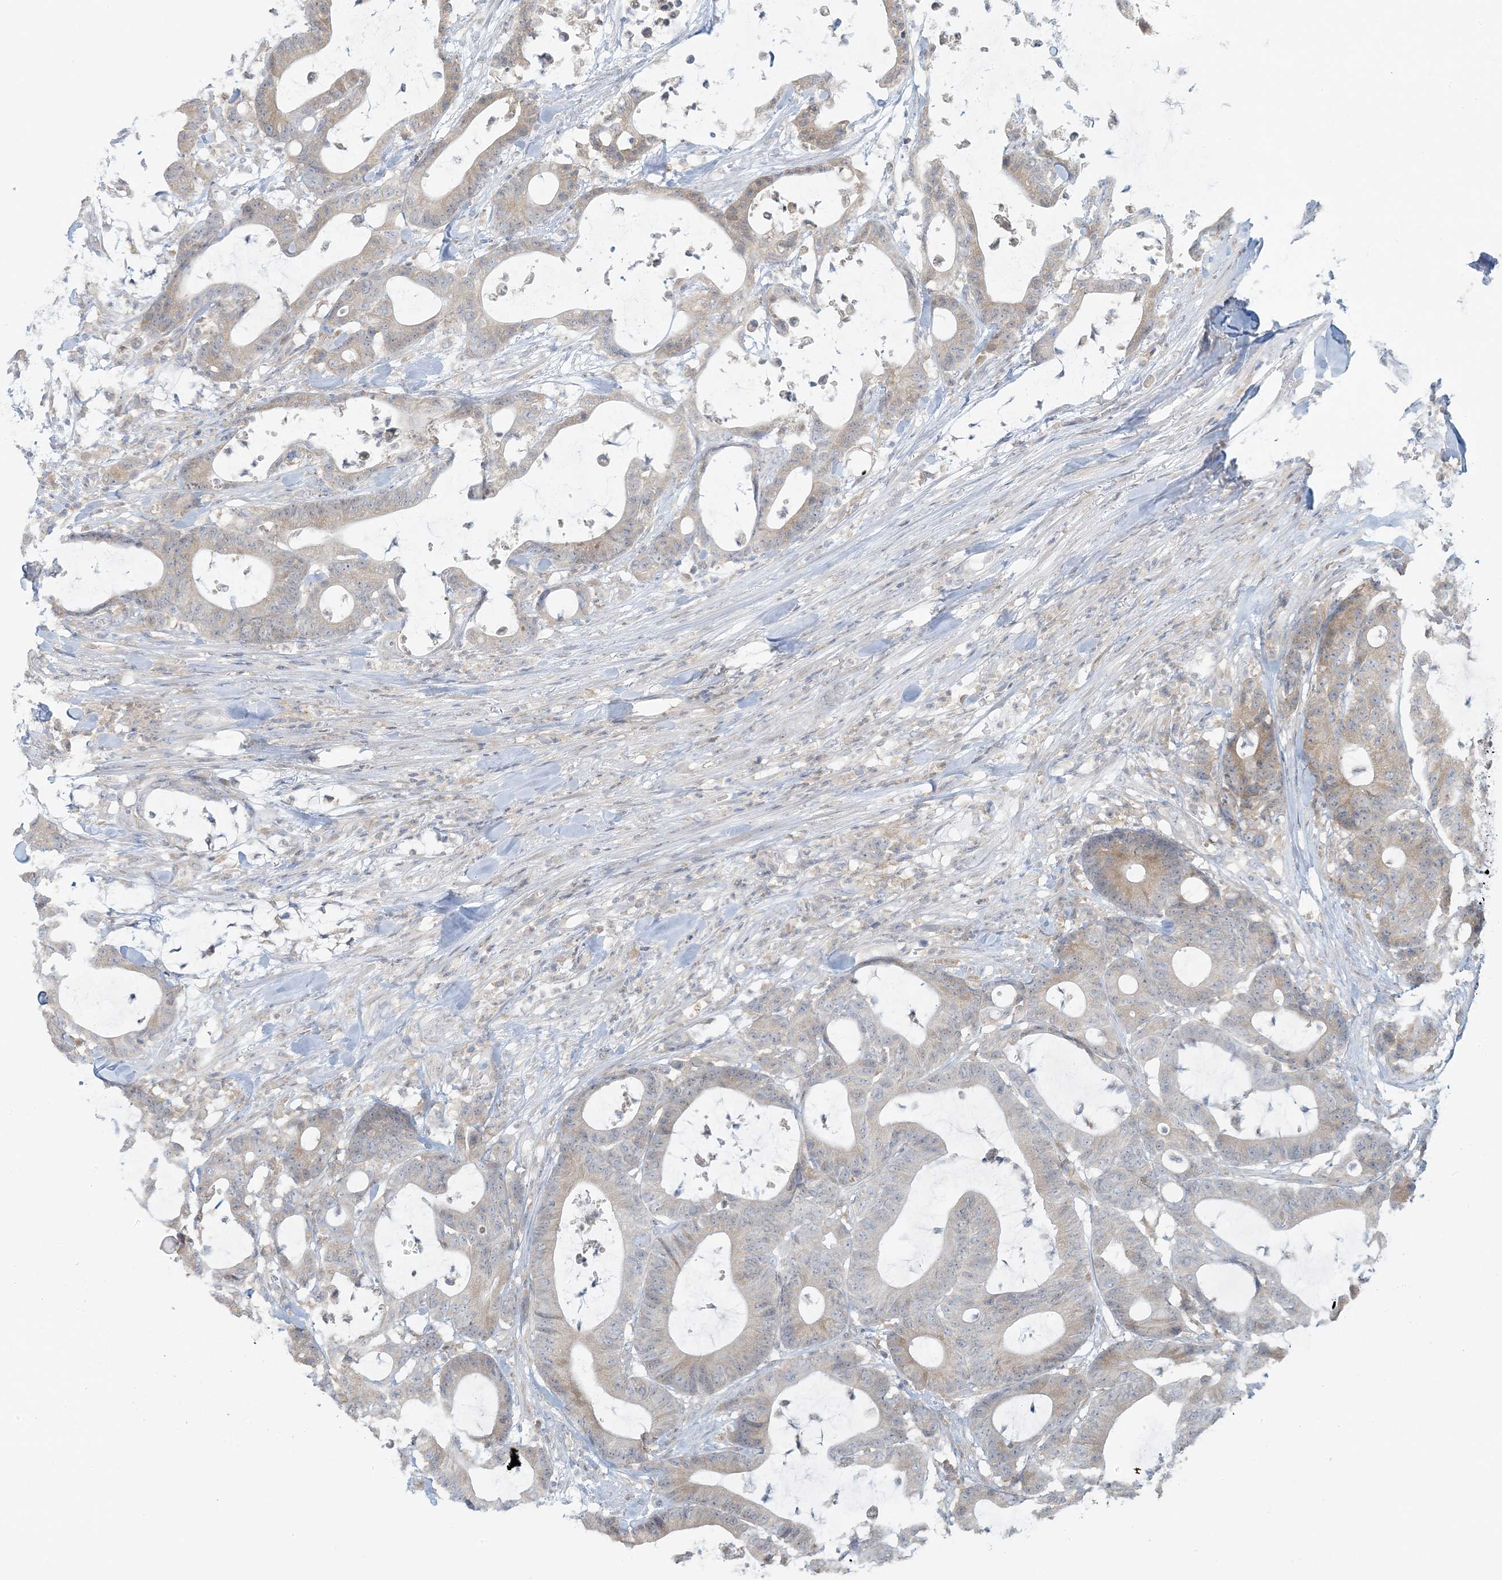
{"staining": {"intensity": "weak", "quantity": ">75%", "location": "cytoplasmic/membranous"}, "tissue": "colorectal cancer", "cell_type": "Tumor cells", "image_type": "cancer", "snomed": [{"axis": "morphology", "description": "Adenocarcinoma, NOS"}, {"axis": "topography", "description": "Colon"}], "caption": "An IHC photomicrograph of neoplastic tissue is shown. Protein staining in brown highlights weak cytoplasmic/membranous positivity in colorectal cancer within tumor cells.", "gene": "EEFSEC", "patient": {"sex": "female", "age": 84}}